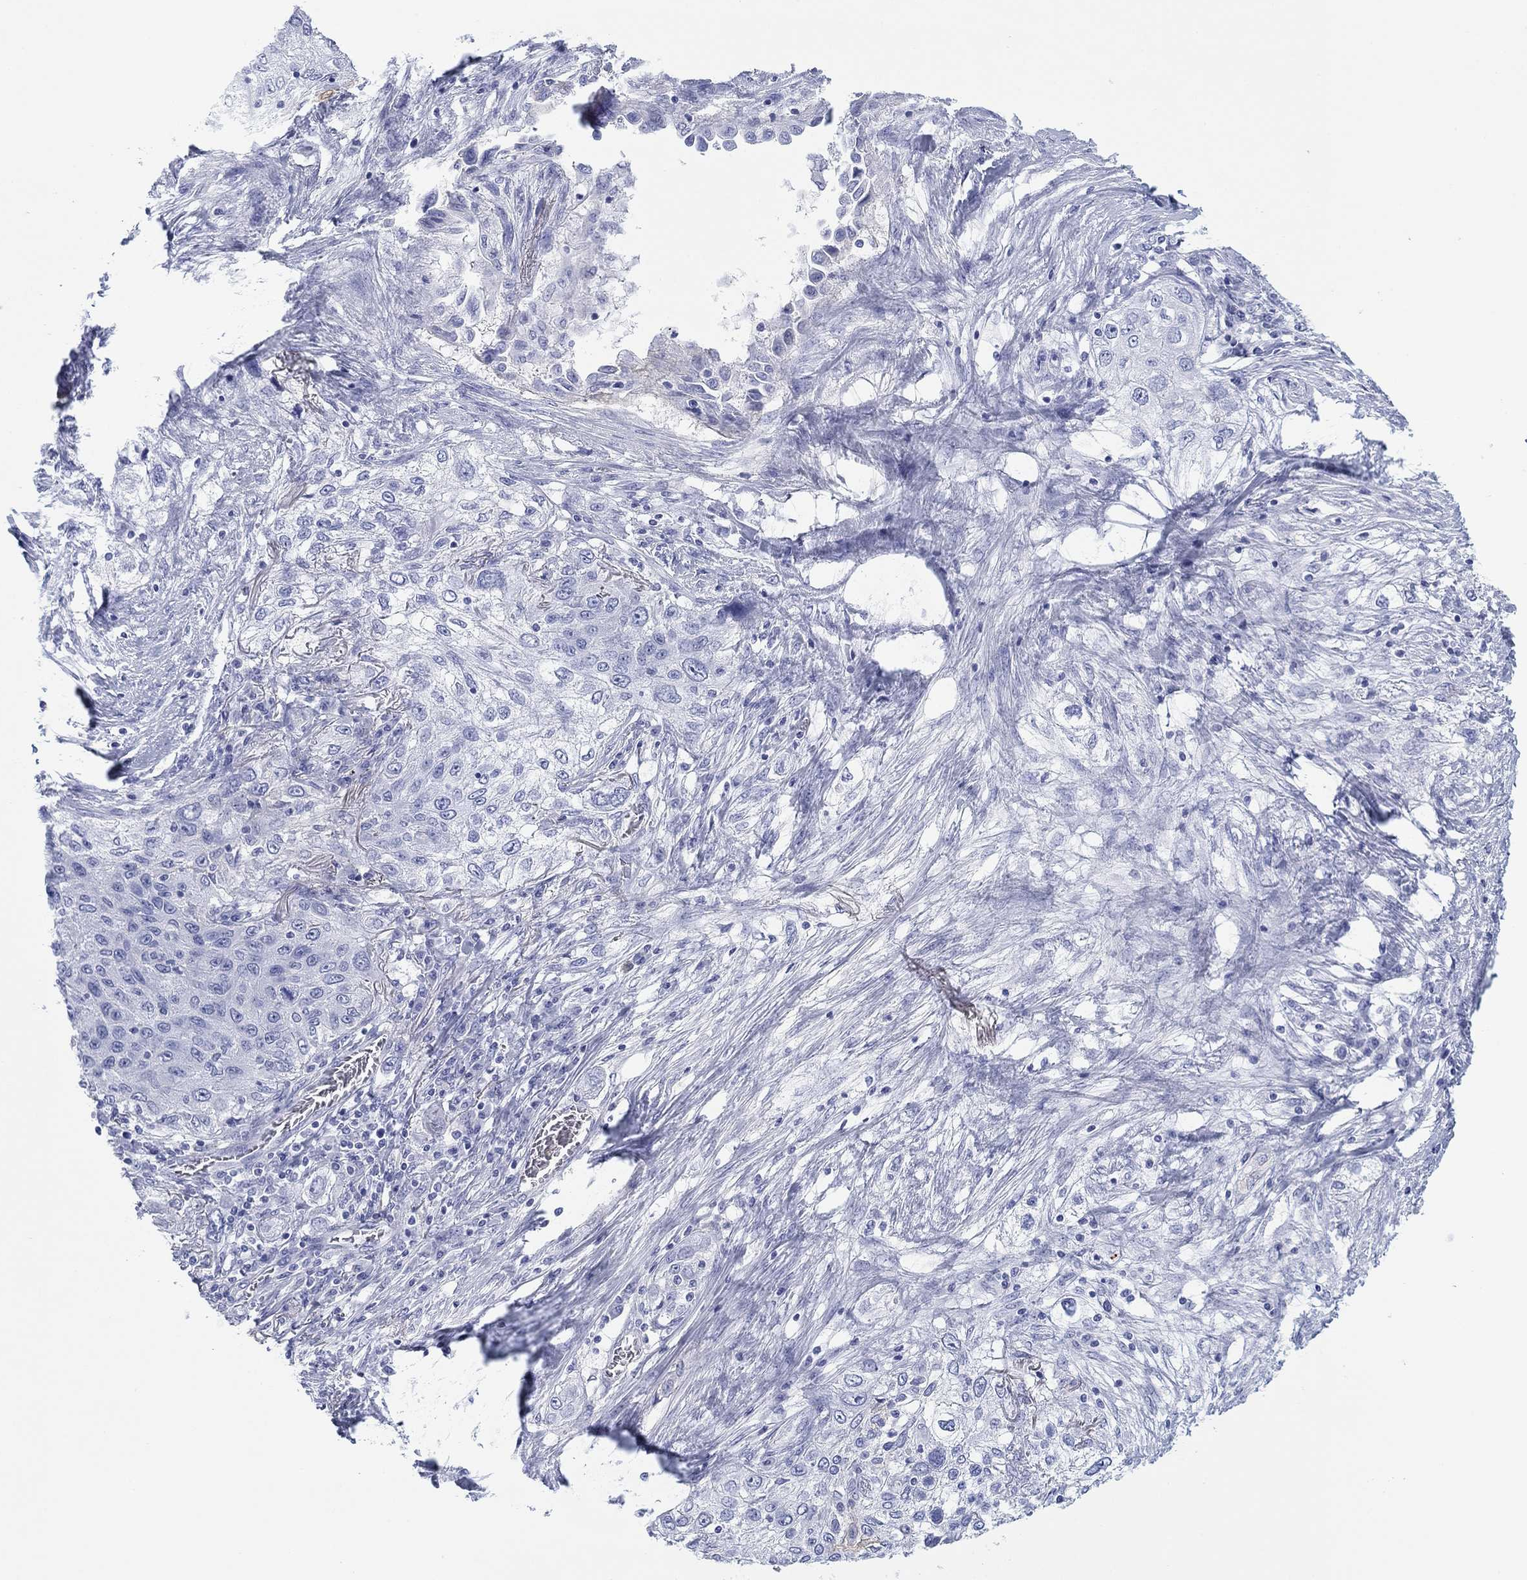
{"staining": {"intensity": "moderate", "quantity": "<25%", "location": "cytoplasmic/membranous"}, "tissue": "lung cancer", "cell_type": "Tumor cells", "image_type": "cancer", "snomed": [{"axis": "morphology", "description": "Squamous cell carcinoma, NOS"}, {"axis": "topography", "description": "Lung"}], "caption": "This image demonstrates lung cancer (squamous cell carcinoma) stained with IHC to label a protein in brown. The cytoplasmic/membranous of tumor cells show moderate positivity for the protein. Nuclei are counter-stained blue.", "gene": "ATP1B1", "patient": {"sex": "female", "age": 69}}